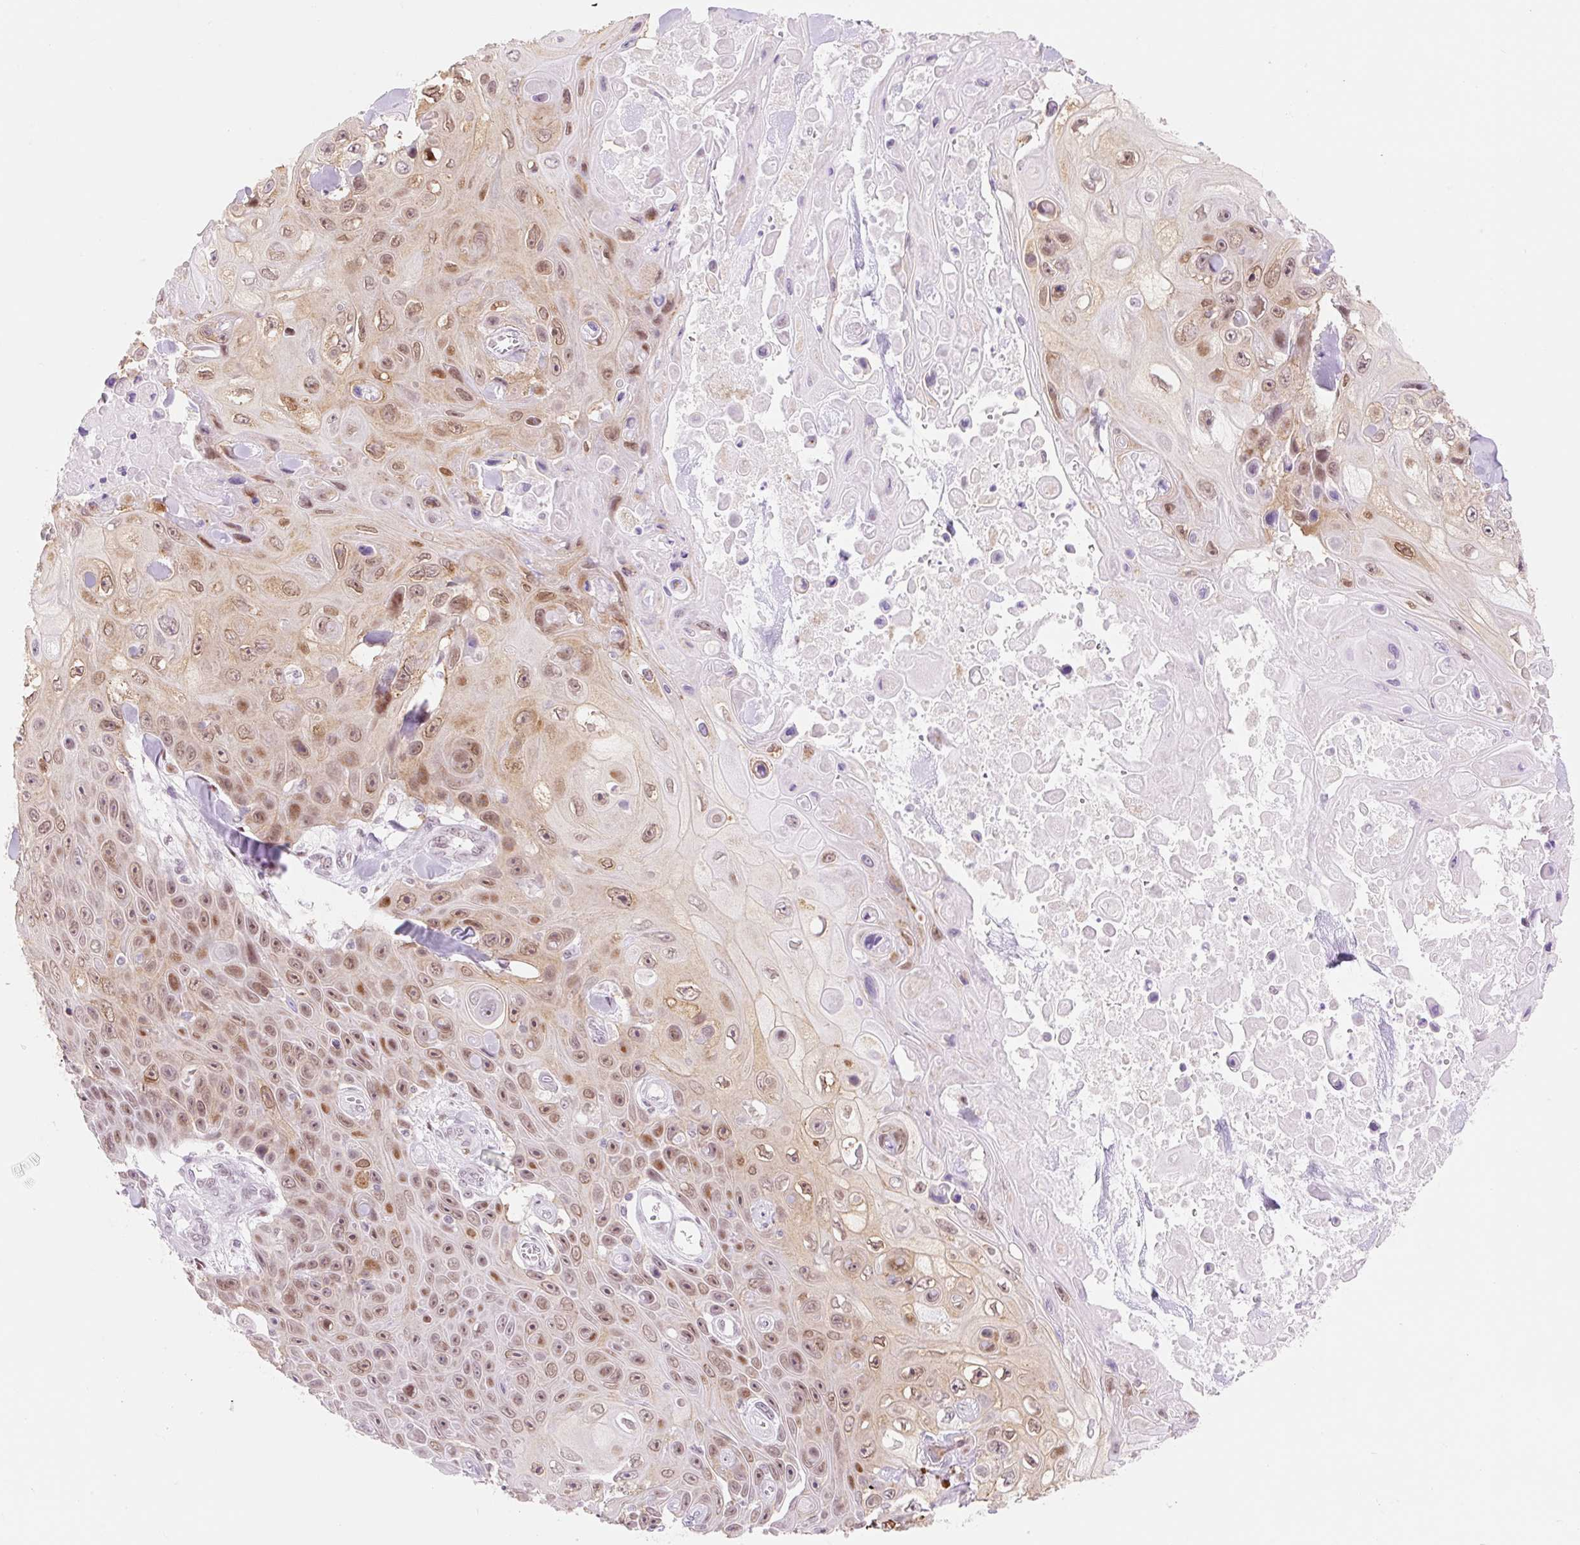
{"staining": {"intensity": "moderate", "quantity": ">75%", "location": "nuclear"}, "tissue": "skin cancer", "cell_type": "Tumor cells", "image_type": "cancer", "snomed": [{"axis": "morphology", "description": "Squamous cell carcinoma, NOS"}, {"axis": "topography", "description": "Skin"}], "caption": "Immunohistochemical staining of squamous cell carcinoma (skin) displays moderate nuclear protein positivity in about >75% of tumor cells.", "gene": "H2BW1", "patient": {"sex": "male", "age": 82}}